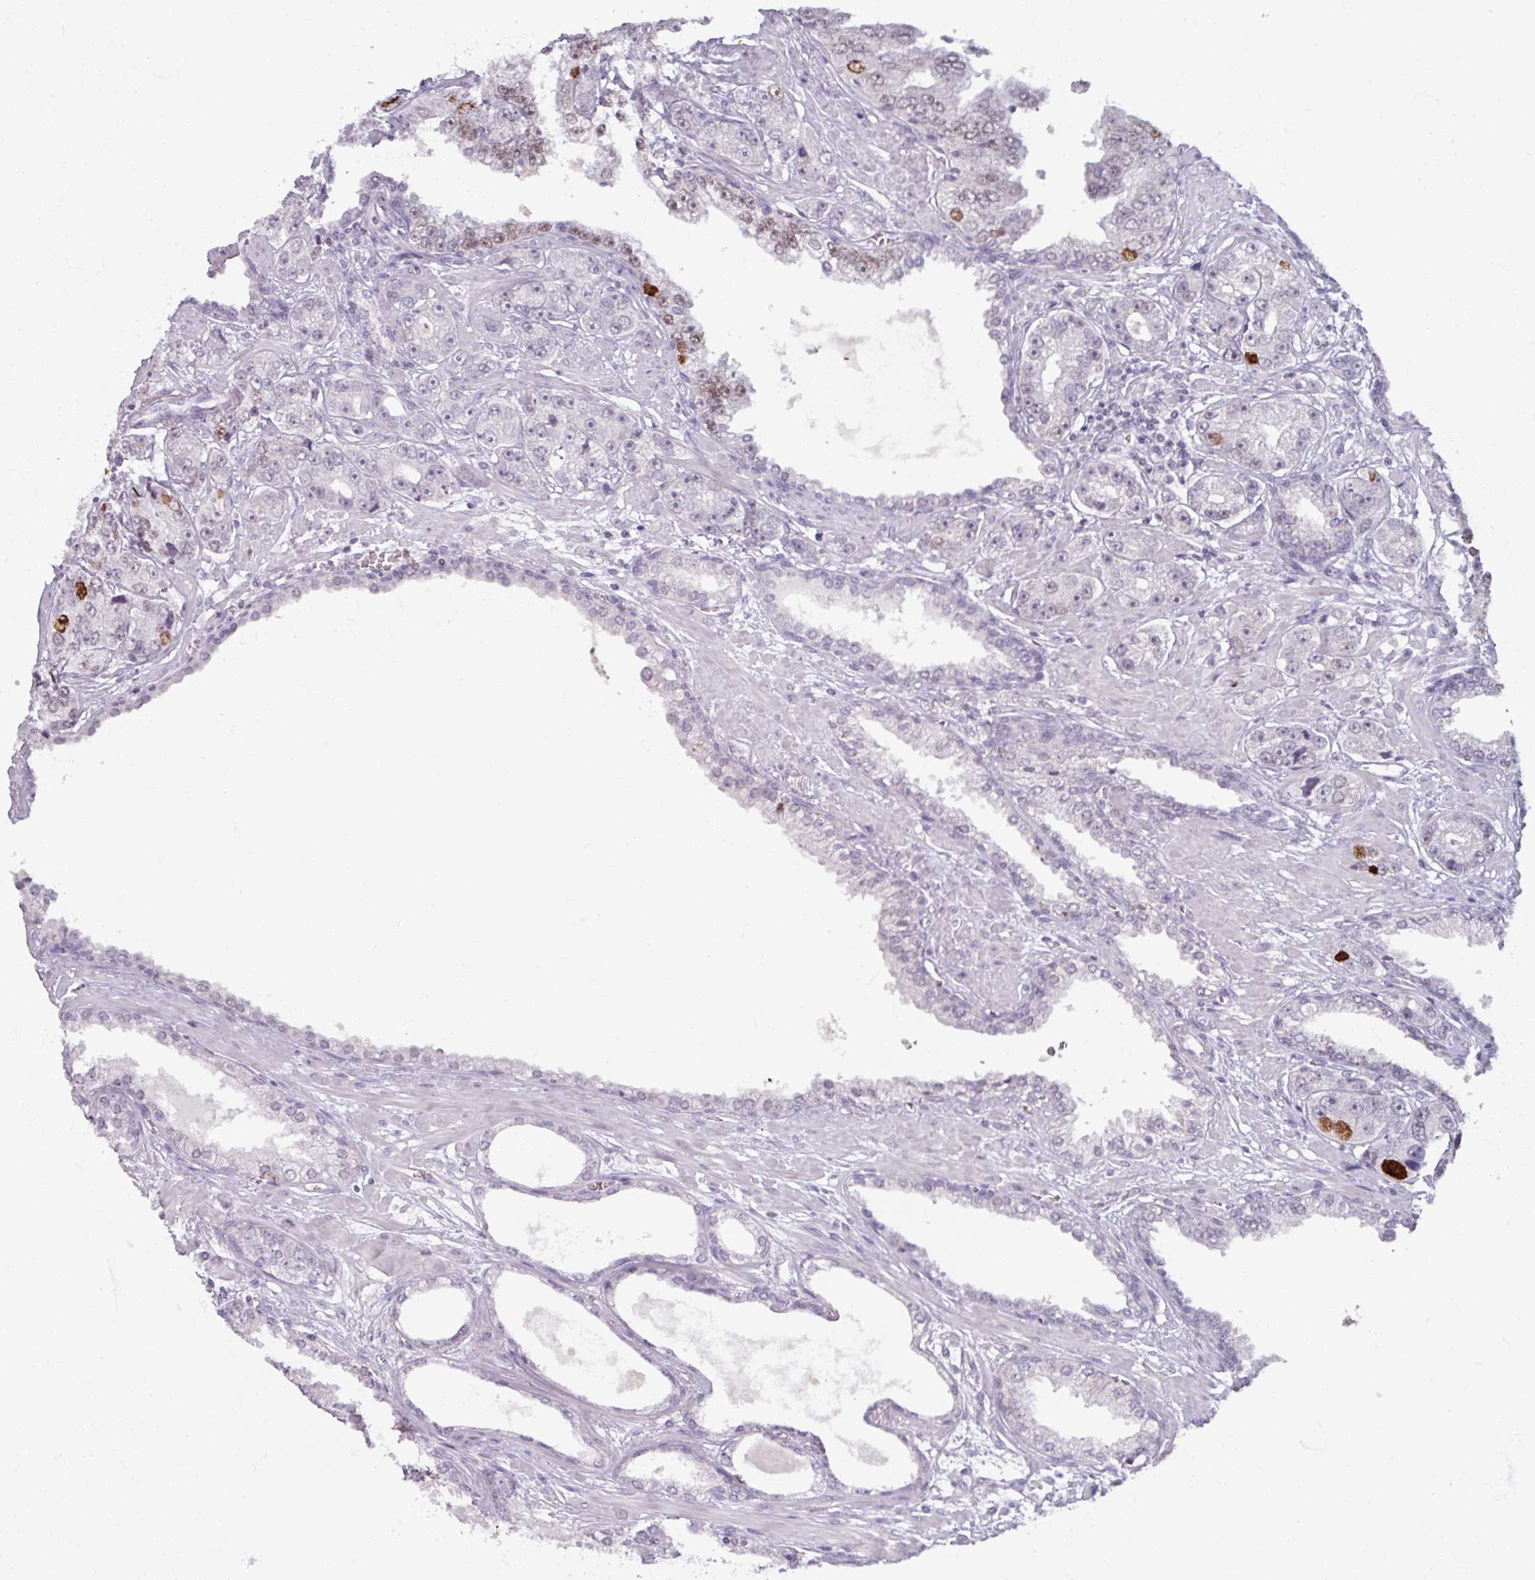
{"staining": {"intensity": "strong", "quantity": "<25%", "location": "nuclear"}, "tissue": "prostate cancer", "cell_type": "Tumor cells", "image_type": "cancer", "snomed": [{"axis": "morphology", "description": "Adenocarcinoma, High grade"}, {"axis": "topography", "description": "Prostate"}], "caption": "This histopathology image shows IHC staining of prostate cancer (adenocarcinoma (high-grade)), with medium strong nuclear positivity in about <25% of tumor cells.", "gene": "ATAD2", "patient": {"sex": "male", "age": 71}}